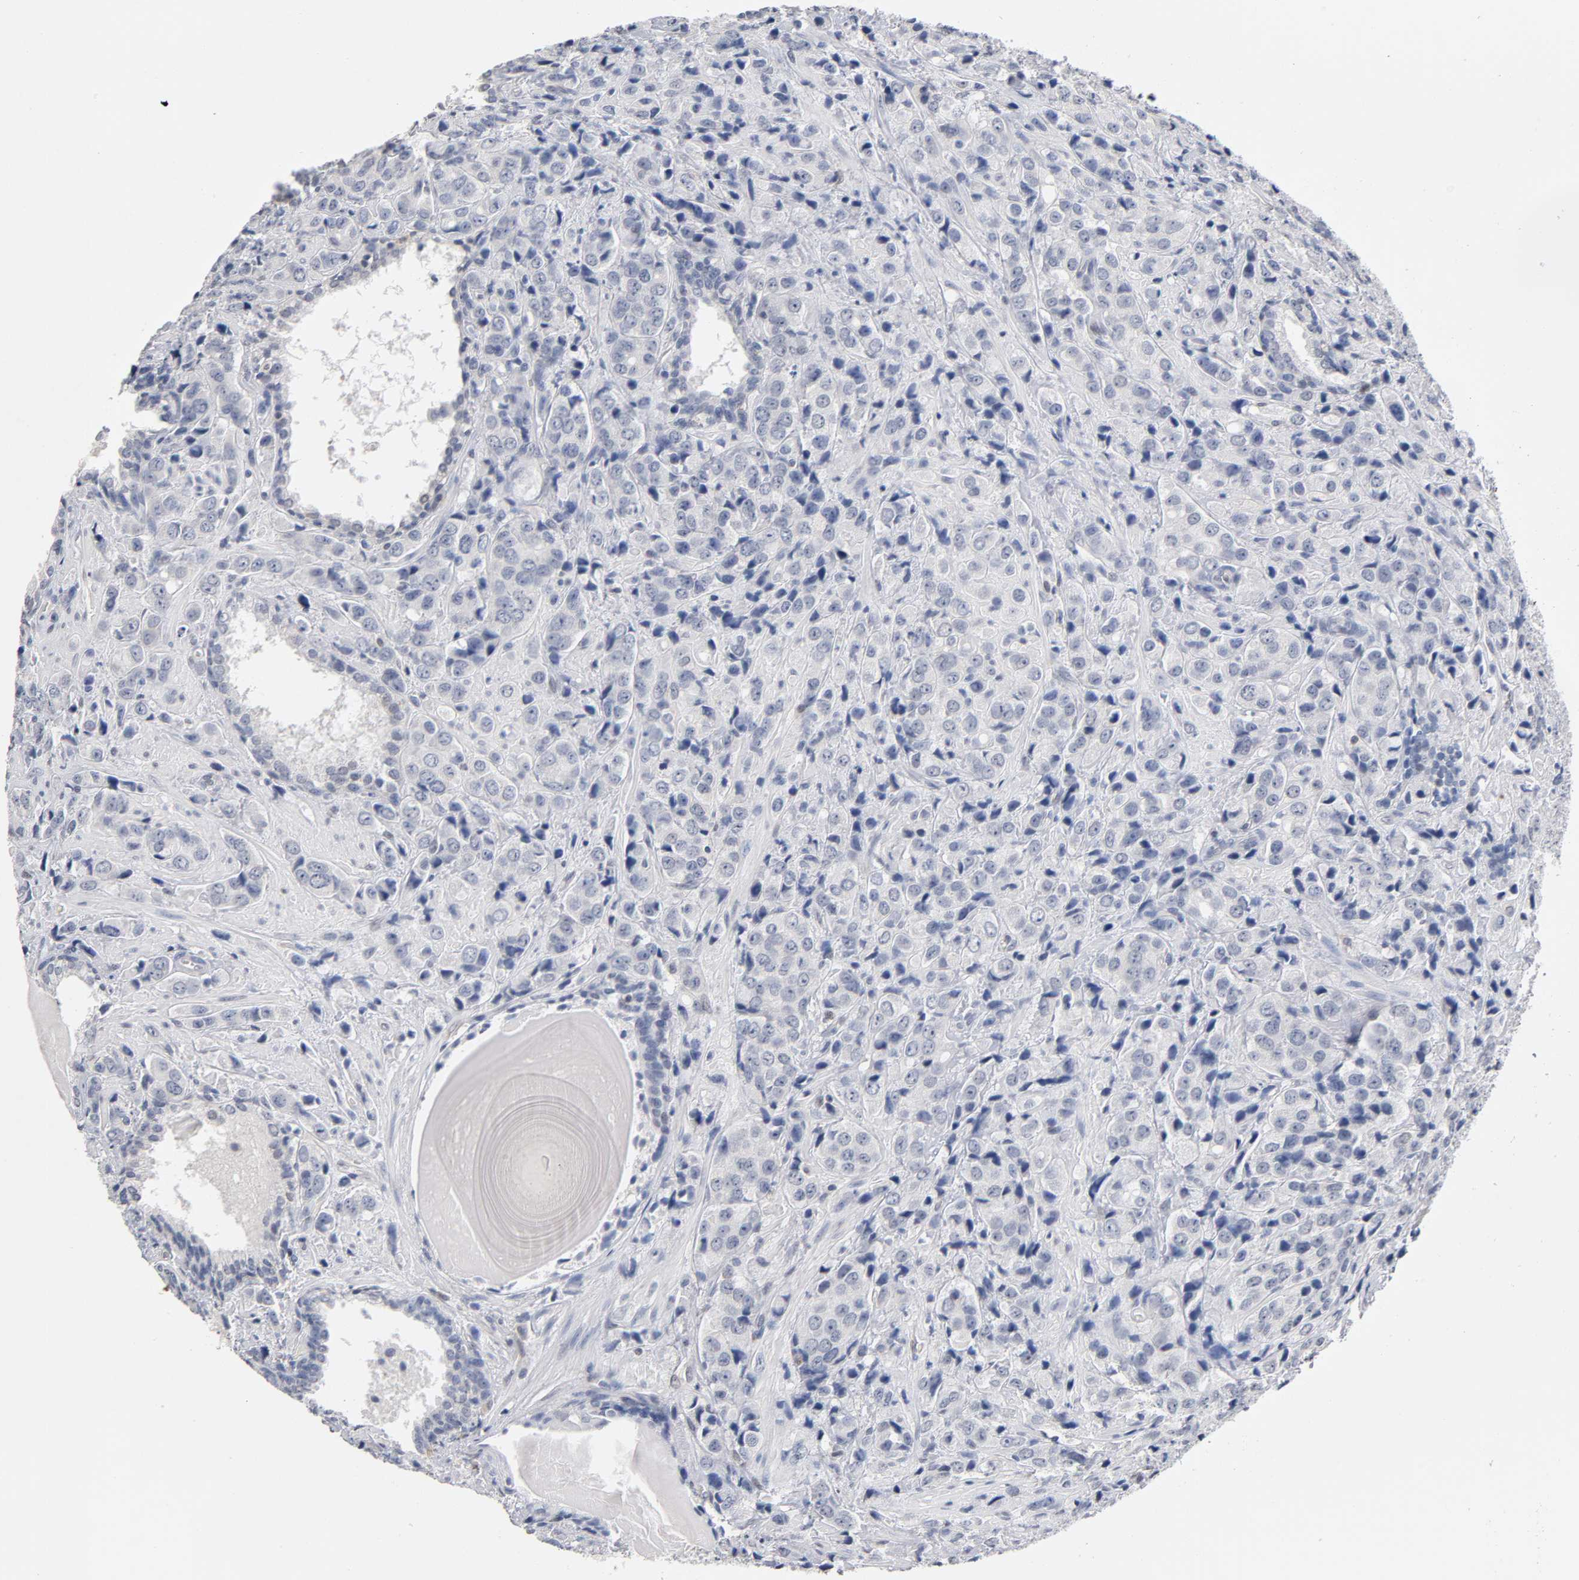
{"staining": {"intensity": "negative", "quantity": "none", "location": "none"}, "tissue": "prostate cancer", "cell_type": "Tumor cells", "image_type": "cancer", "snomed": [{"axis": "morphology", "description": "Adenocarcinoma, High grade"}, {"axis": "topography", "description": "Prostate"}], "caption": "Immunohistochemical staining of prostate cancer (high-grade adenocarcinoma) demonstrates no significant positivity in tumor cells.", "gene": "NFATC1", "patient": {"sex": "male", "age": 70}}